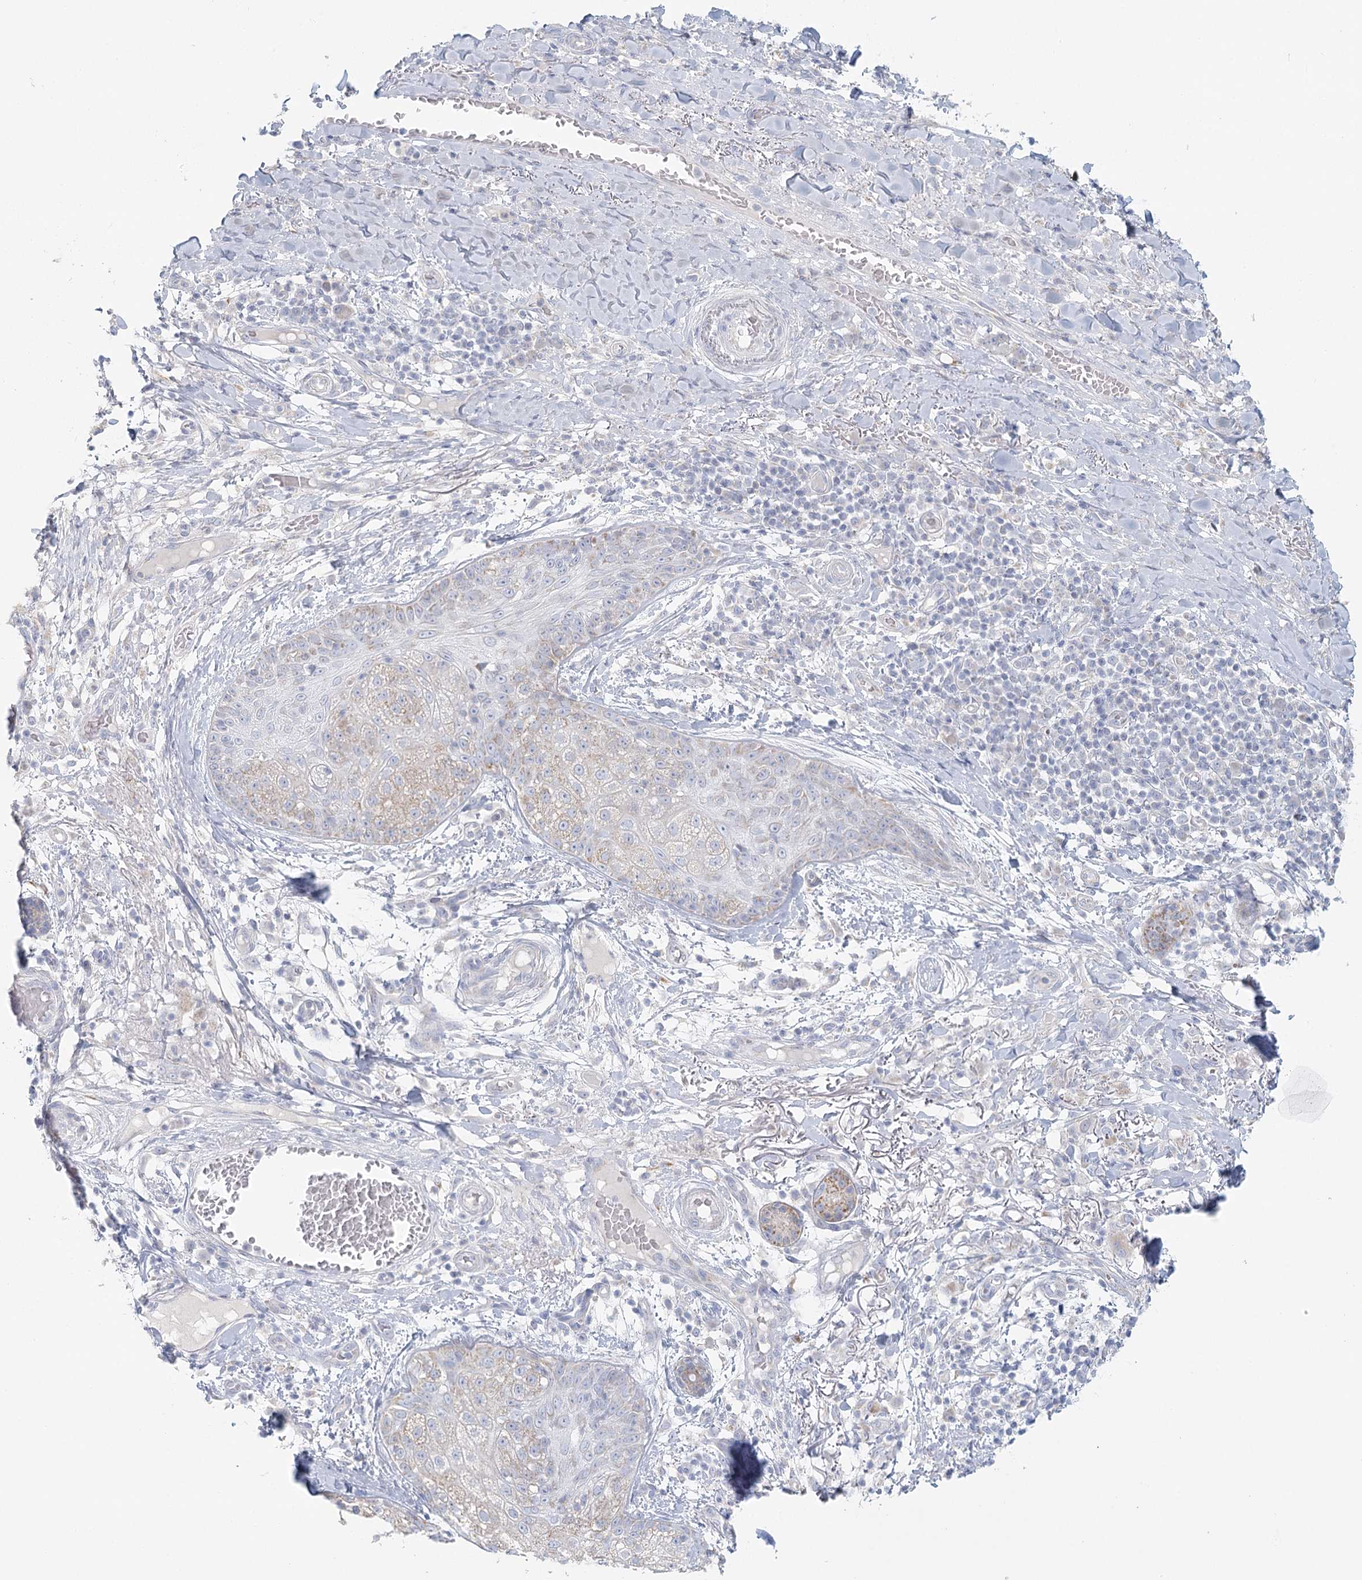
{"staining": {"intensity": "negative", "quantity": "none", "location": "none"}, "tissue": "skin cancer", "cell_type": "Tumor cells", "image_type": "cancer", "snomed": [{"axis": "morphology", "description": "Squamous cell carcinoma, NOS"}, {"axis": "topography", "description": "Skin"}], "caption": "Tumor cells are negative for protein expression in human skin cancer (squamous cell carcinoma).", "gene": "BPHL", "patient": {"sex": "female", "age": 88}}